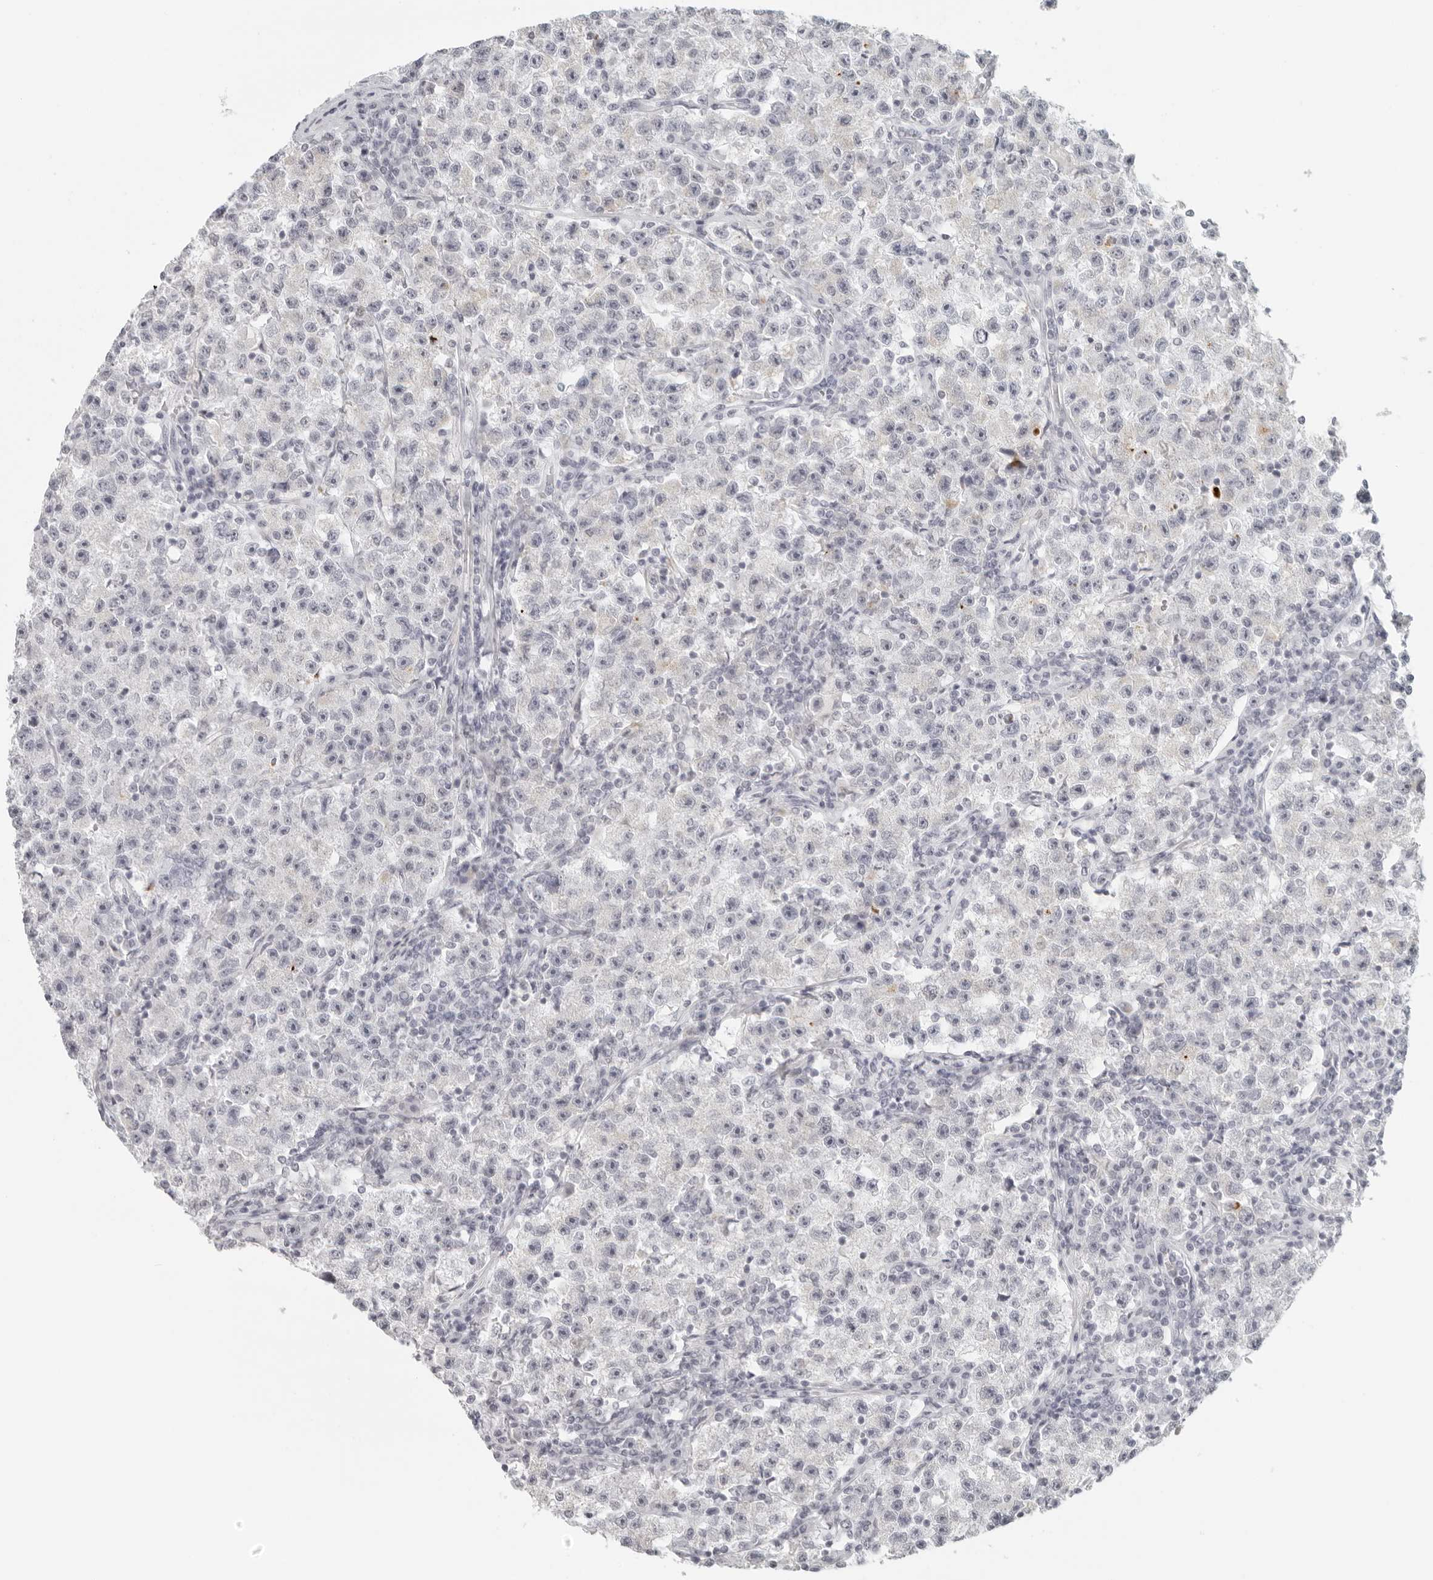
{"staining": {"intensity": "negative", "quantity": "none", "location": "none"}, "tissue": "testis cancer", "cell_type": "Tumor cells", "image_type": "cancer", "snomed": [{"axis": "morphology", "description": "Seminoma, NOS"}, {"axis": "topography", "description": "Testis"}], "caption": "This micrograph is of testis cancer (seminoma) stained with IHC to label a protein in brown with the nuclei are counter-stained blue. There is no staining in tumor cells.", "gene": "RPS6KC1", "patient": {"sex": "male", "age": 22}}